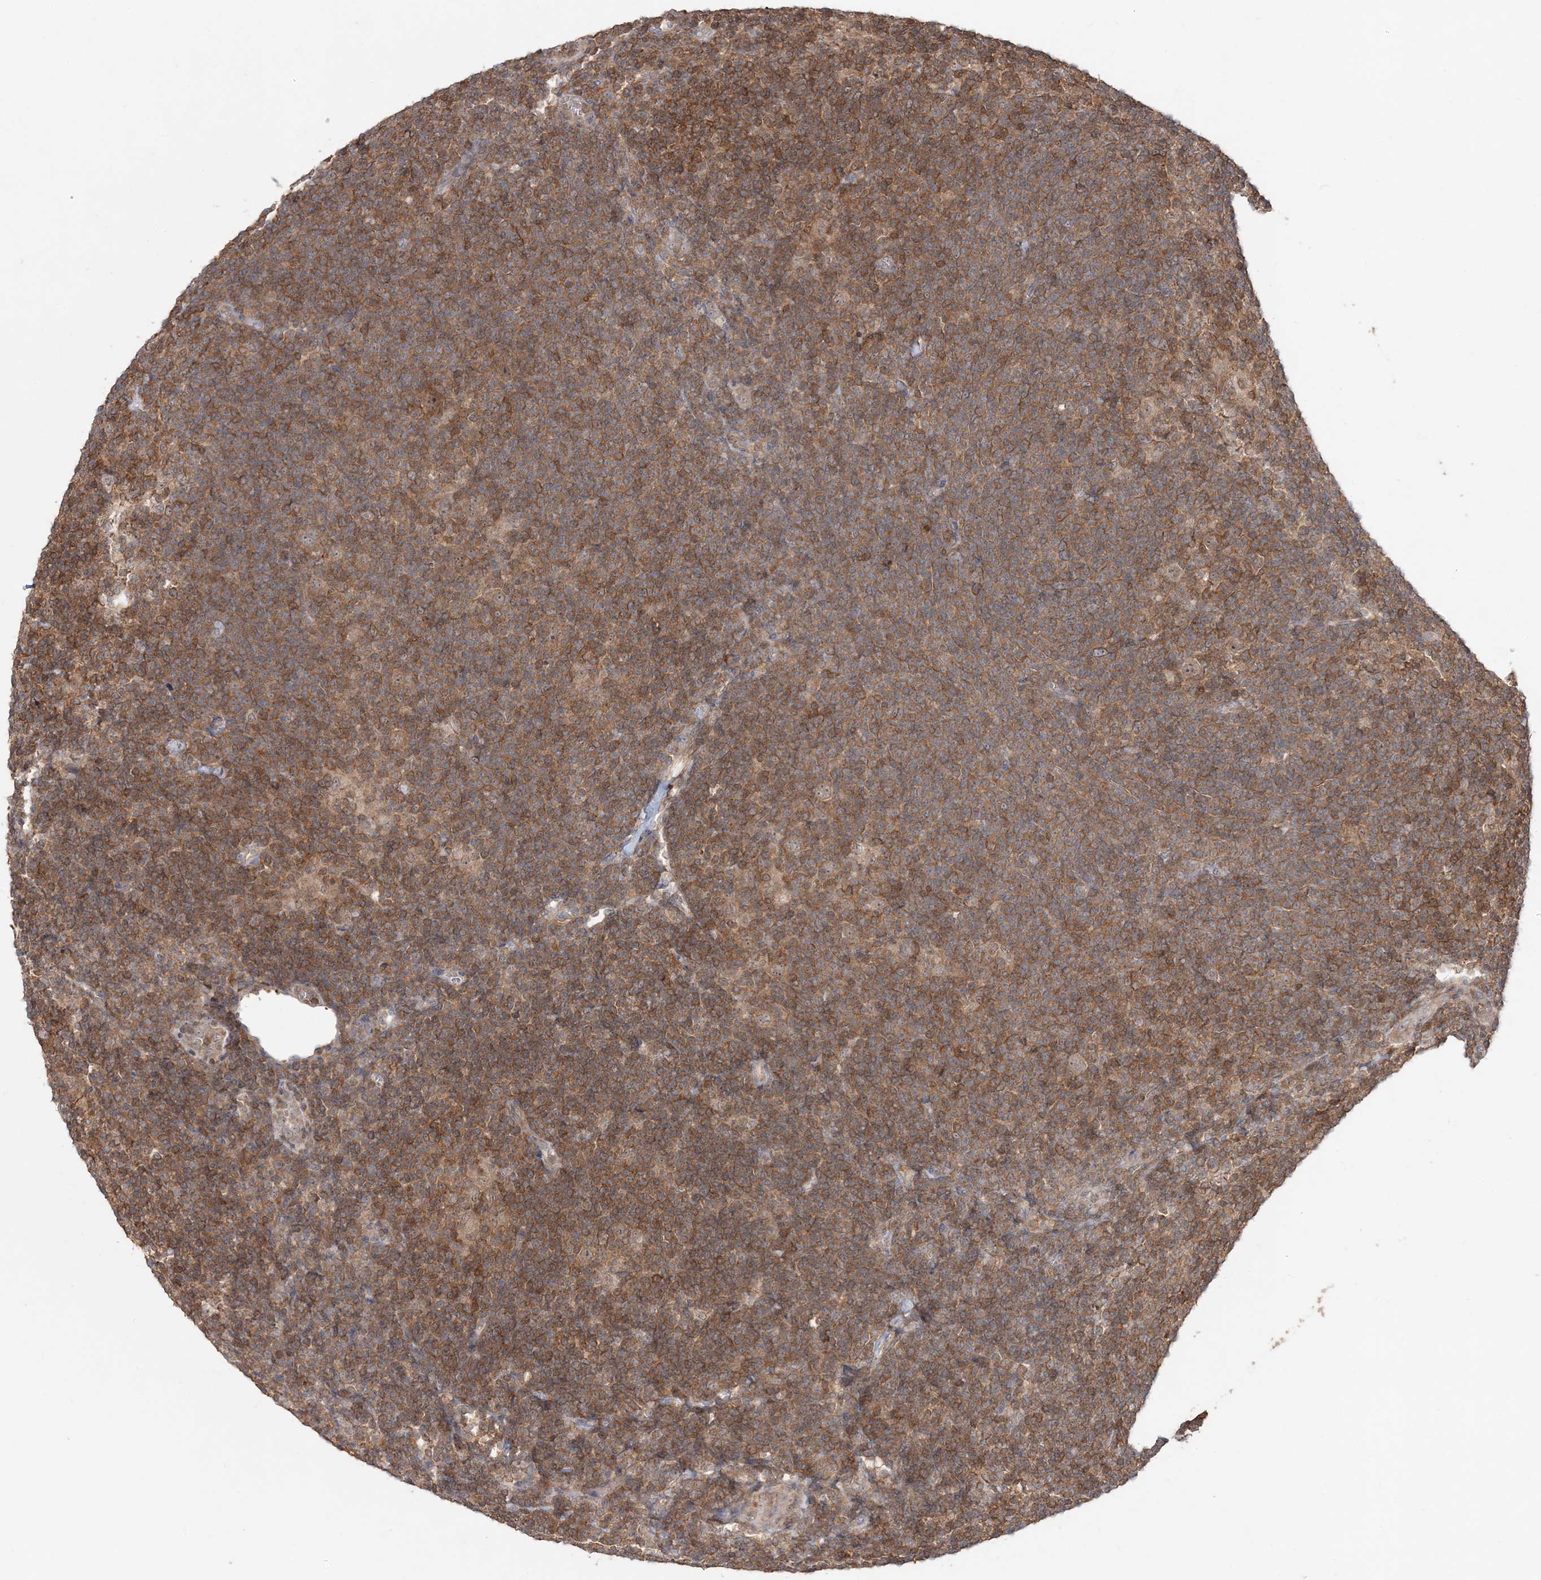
{"staining": {"intensity": "weak", "quantity": ">75%", "location": "cytoplasmic/membranous"}, "tissue": "lymphoma", "cell_type": "Tumor cells", "image_type": "cancer", "snomed": [{"axis": "morphology", "description": "Hodgkin's disease, NOS"}, {"axis": "topography", "description": "Lymph node"}], "caption": "Immunohistochemistry of human lymphoma shows low levels of weak cytoplasmic/membranous staining in approximately >75% of tumor cells. The protein is stained brown, and the nuclei are stained in blue (DAB IHC with brightfield microscopy, high magnification).", "gene": "CAB39", "patient": {"sex": "female", "age": 57}}